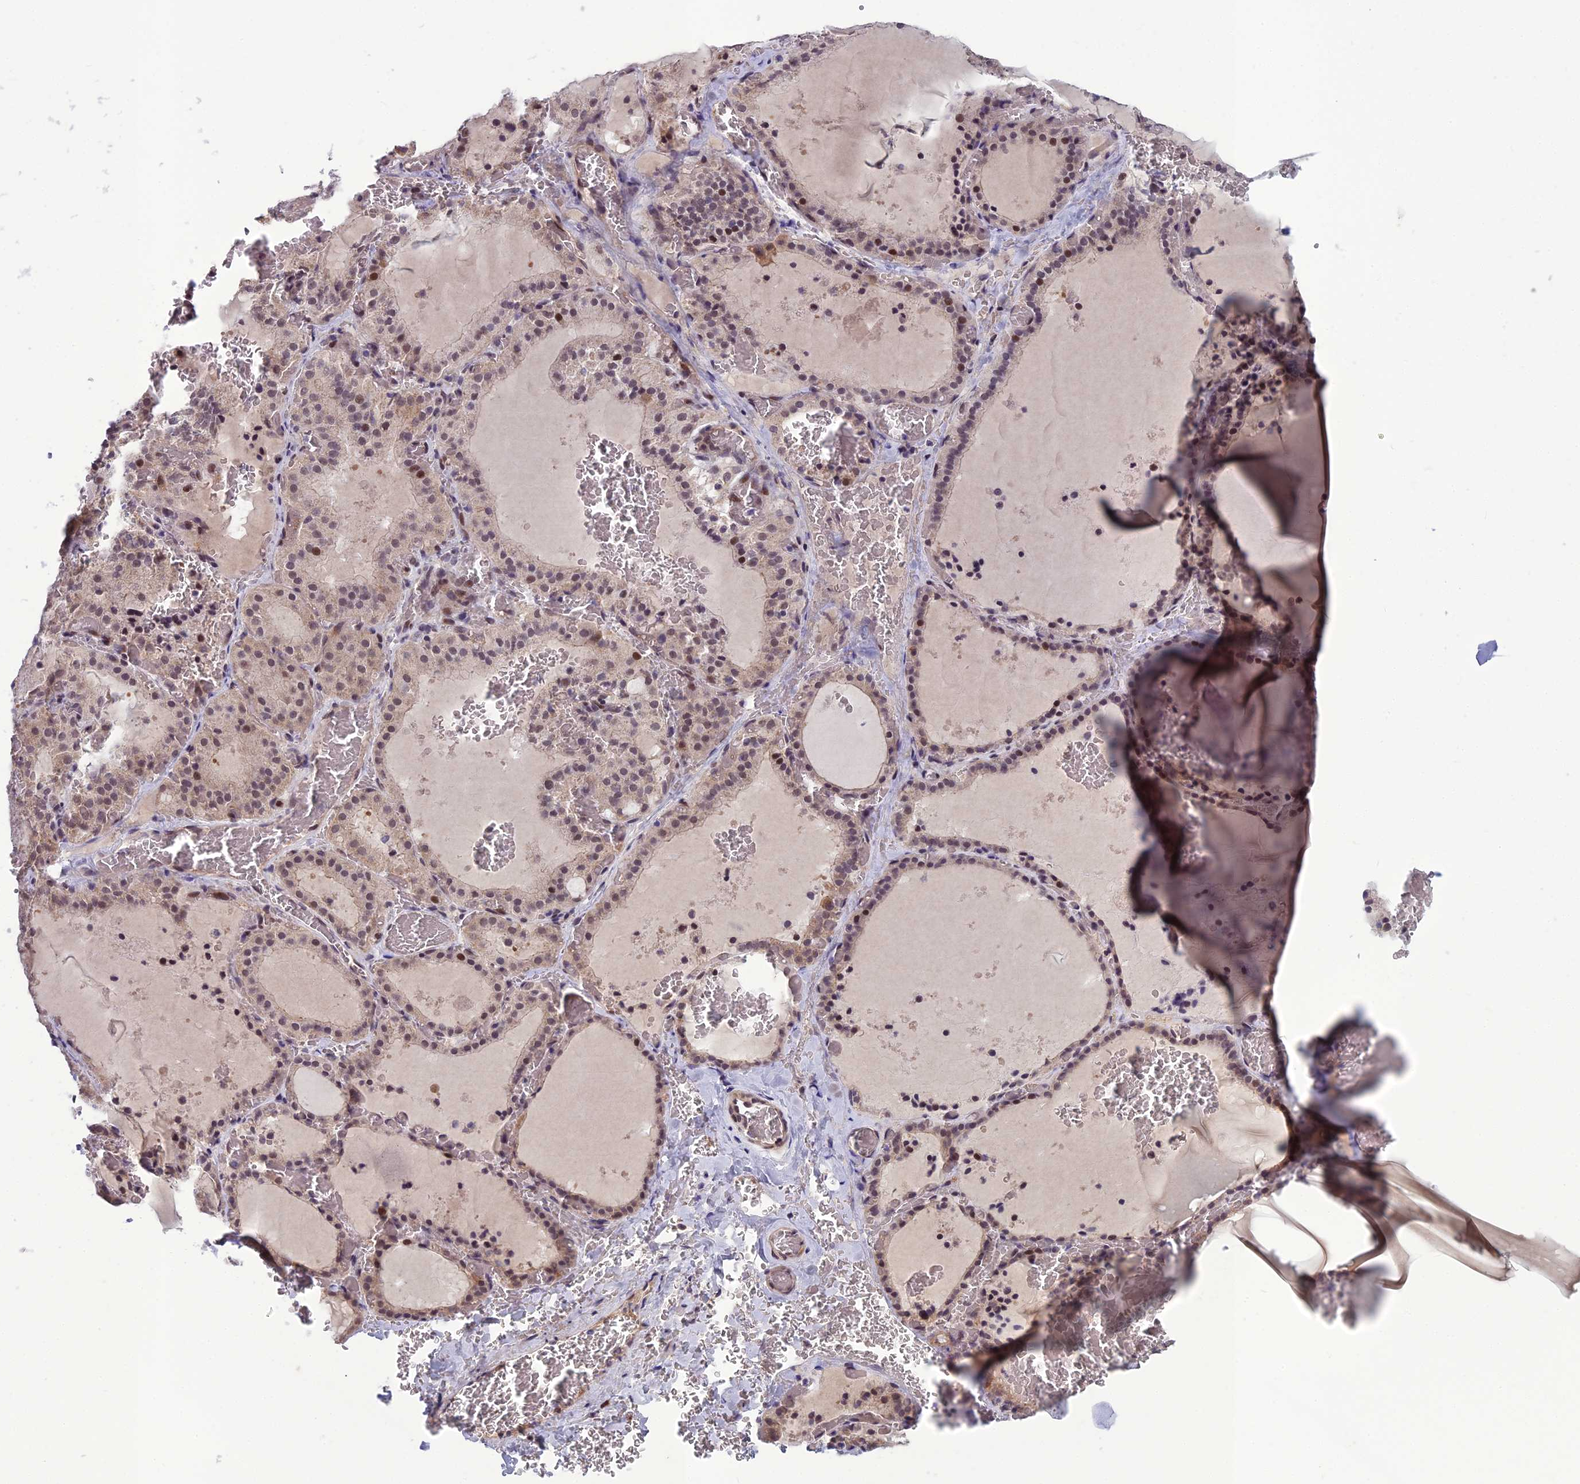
{"staining": {"intensity": "moderate", "quantity": "25%-75%", "location": "nuclear"}, "tissue": "thyroid gland", "cell_type": "Glandular cells", "image_type": "normal", "snomed": [{"axis": "morphology", "description": "Normal tissue, NOS"}, {"axis": "topography", "description": "Thyroid gland"}], "caption": "Protein staining reveals moderate nuclear expression in approximately 25%-75% of glandular cells in unremarkable thyroid gland. The protein of interest is shown in brown color, while the nuclei are stained blue.", "gene": "FBRS", "patient": {"sex": "female", "age": 39}}